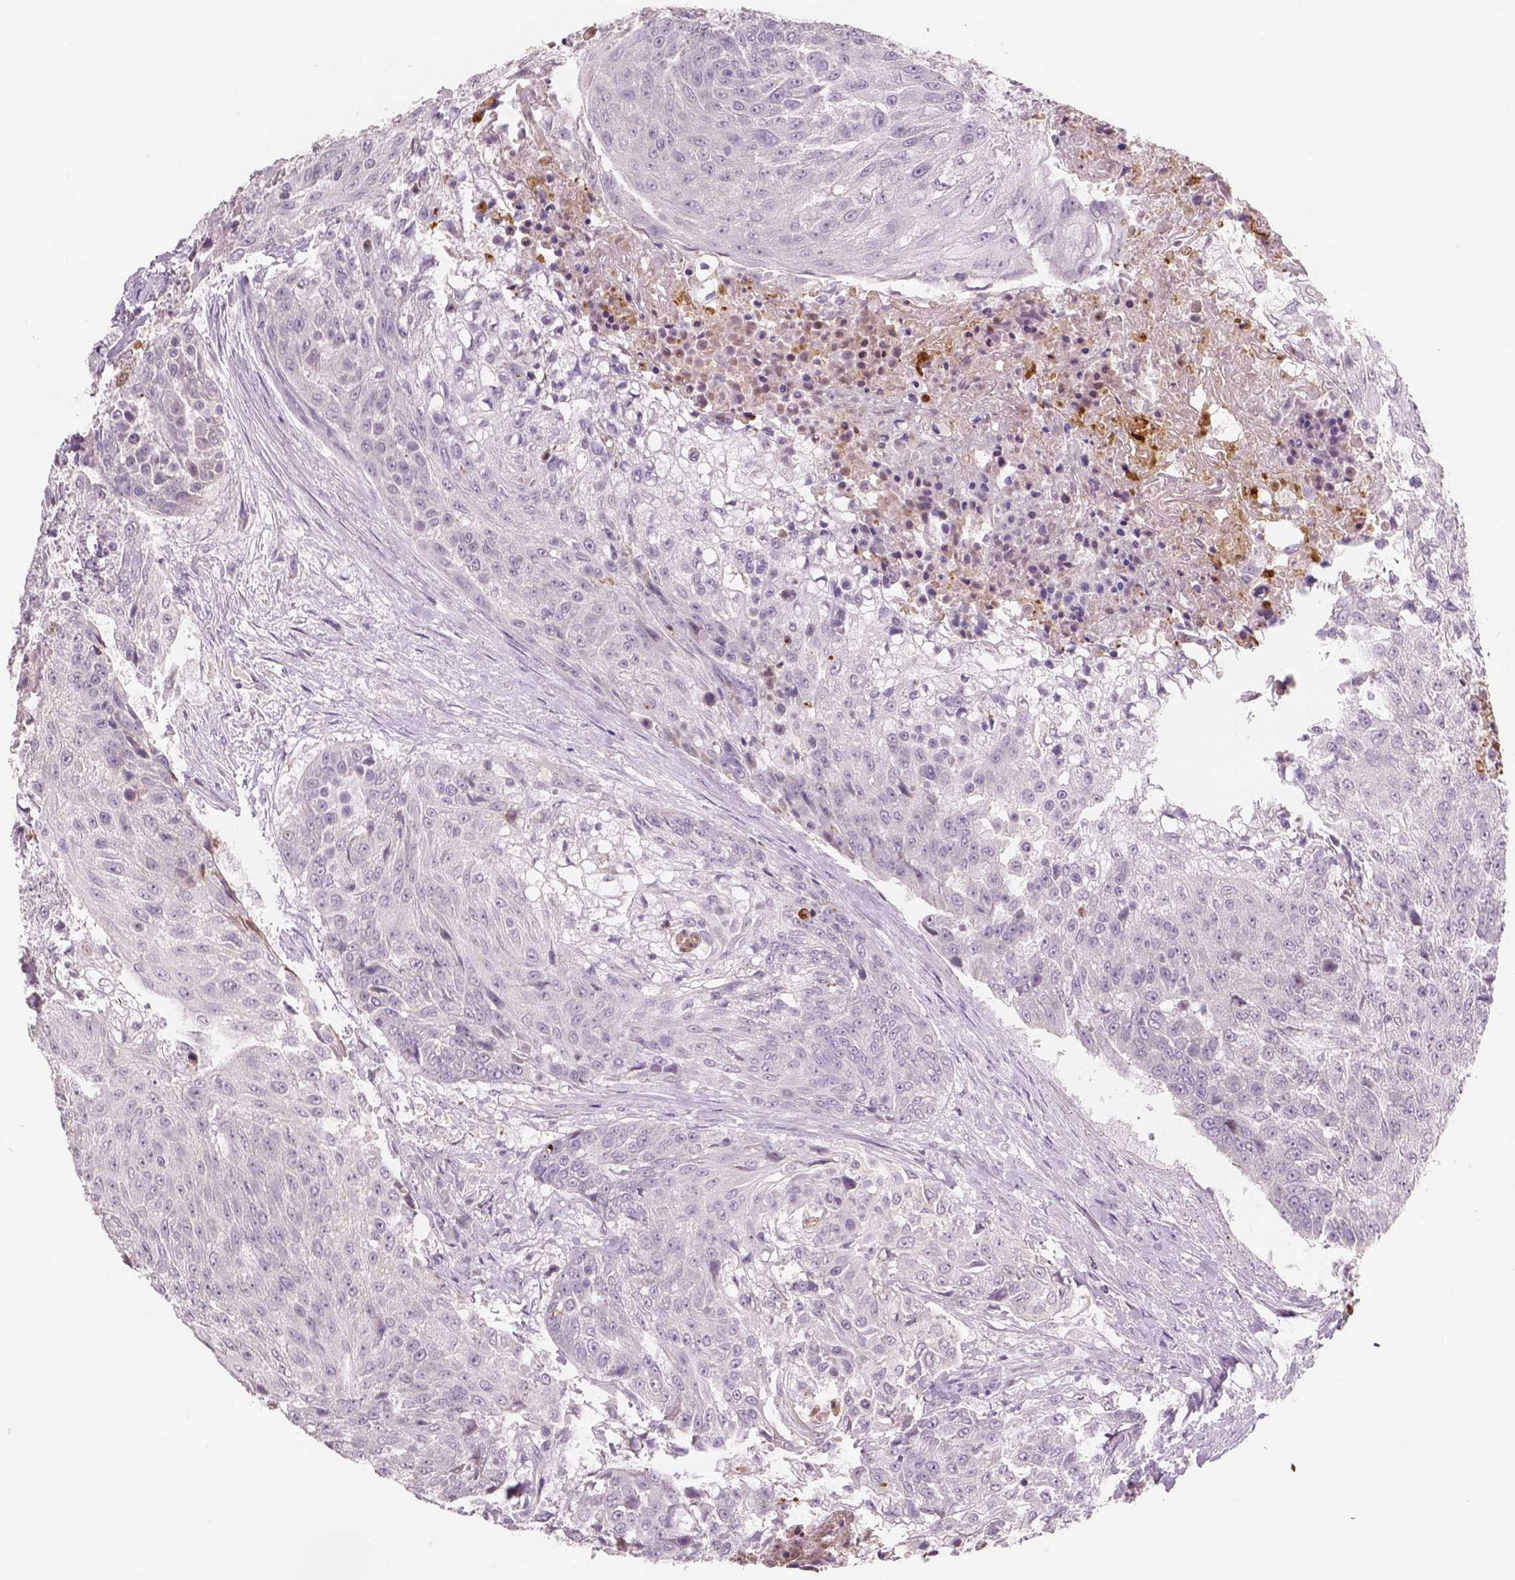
{"staining": {"intensity": "negative", "quantity": "none", "location": "none"}, "tissue": "urothelial cancer", "cell_type": "Tumor cells", "image_type": "cancer", "snomed": [{"axis": "morphology", "description": "Urothelial carcinoma, High grade"}, {"axis": "topography", "description": "Urinary bladder"}], "caption": "The immunohistochemistry histopathology image has no significant expression in tumor cells of urothelial cancer tissue.", "gene": "APOA4", "patient": {"sex": "female", "age": 63}}